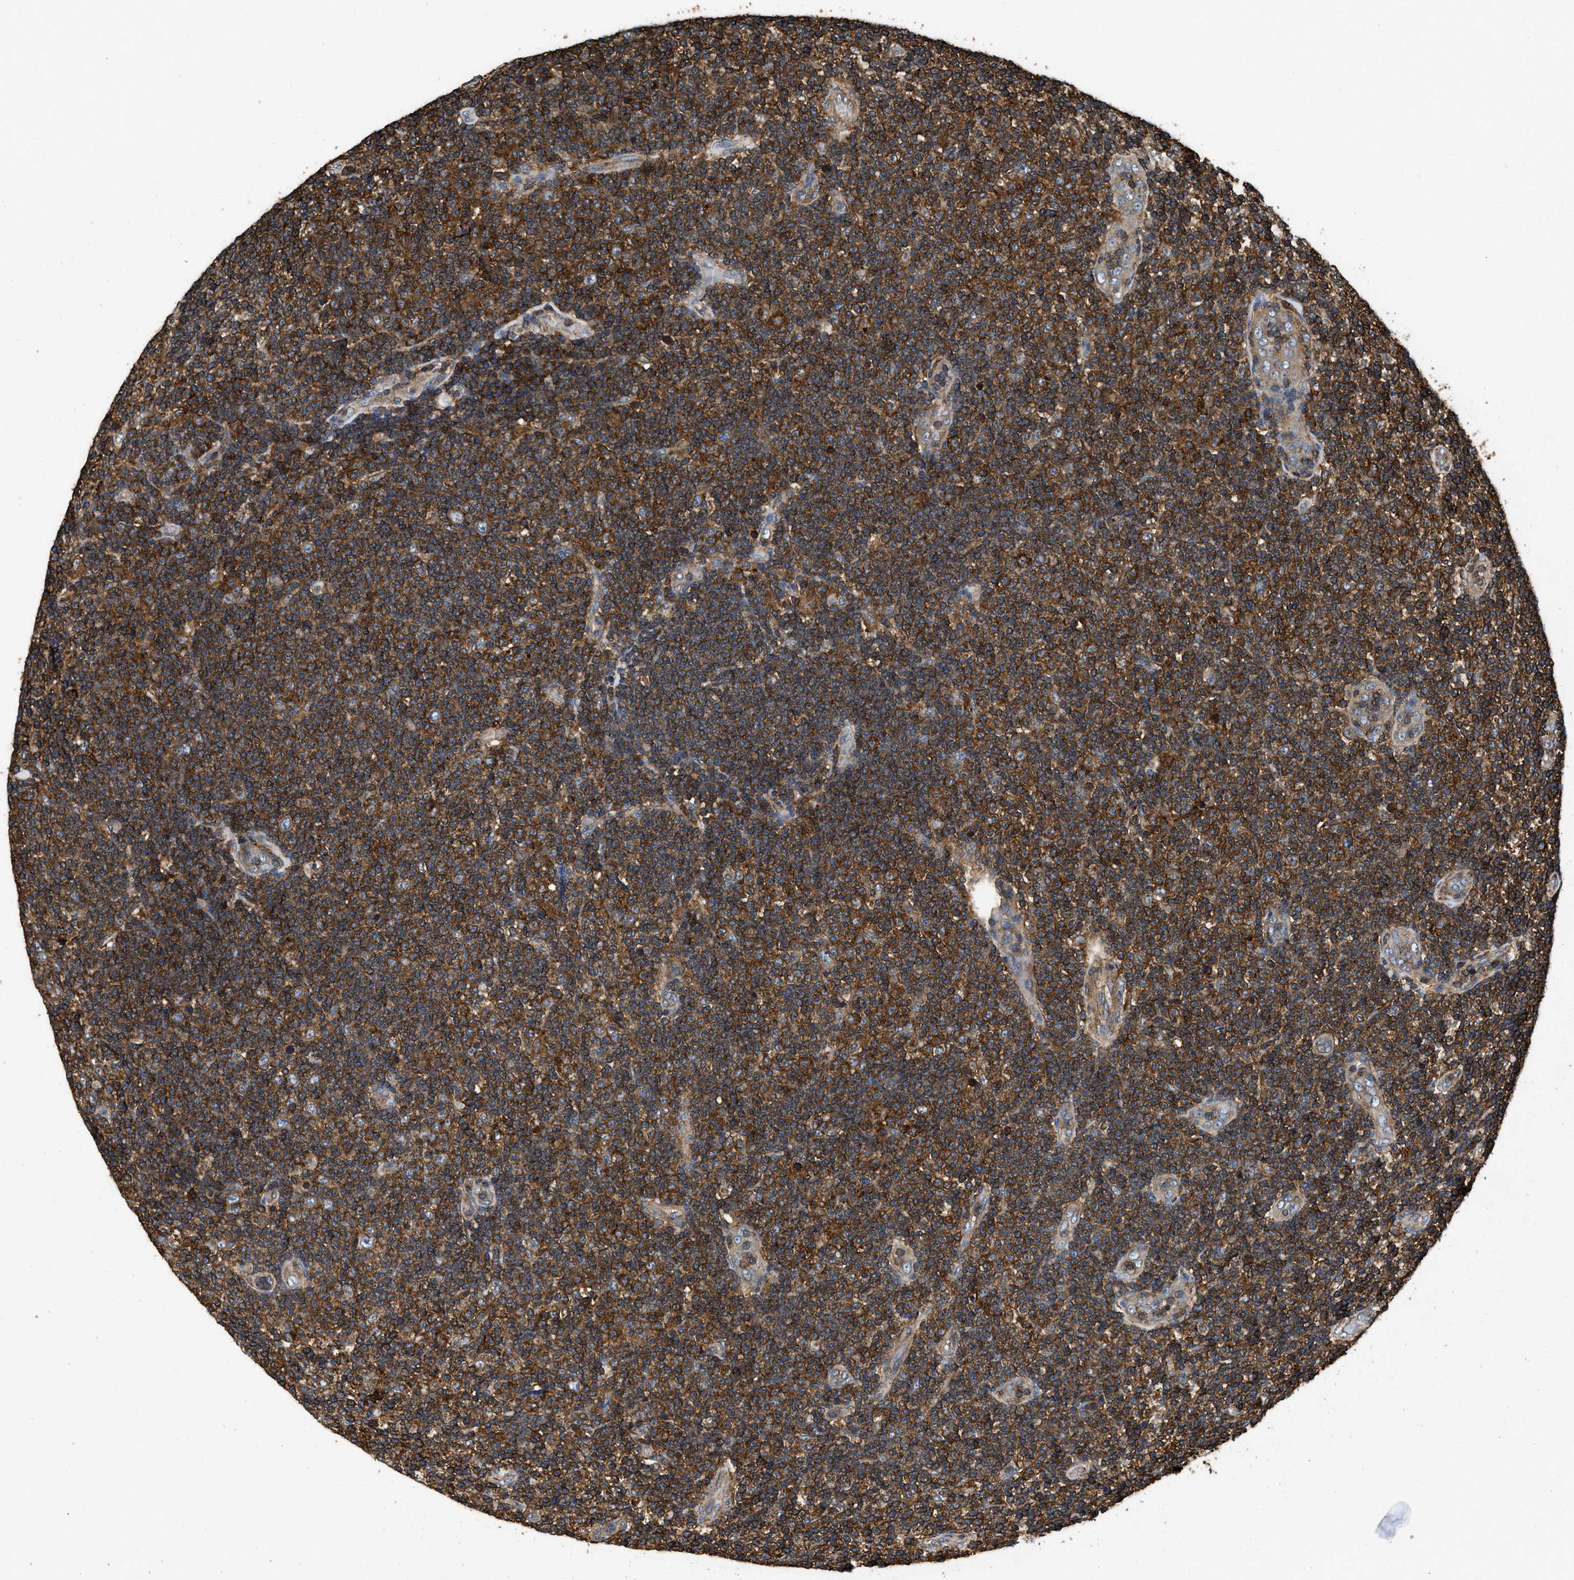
{"staining": {"intensity": "moderate", "quantity": ">75%", "location": "cytoplasmic/membranous"}, "tissue": "lymphoma", "cell_type": "Tumor cells", "image_type": "cancer", "snomed": [{"axis": "morphology", "description": "Malignant lymphoma, non-Hodgkin's type, Low grade"}, {"axis": "topography", "description": "Lymph node"}], "caption": "Immunohistochemistry (IHC) staining of malignant lymphoma, non-Hodgkin's type (low-grade), which displays medium levels of moderate cytoplasmic/membranous positivity in approximately >75% of tumor cells indicating moderate cytoplasmic/membranous protein expression. The staining was performed using DAB (brown) for protein detection and nuclei were counterstained in hematoxylin (blue).", "gene": "LINGO2", "patient": {"sex": "male", "age": 83}}